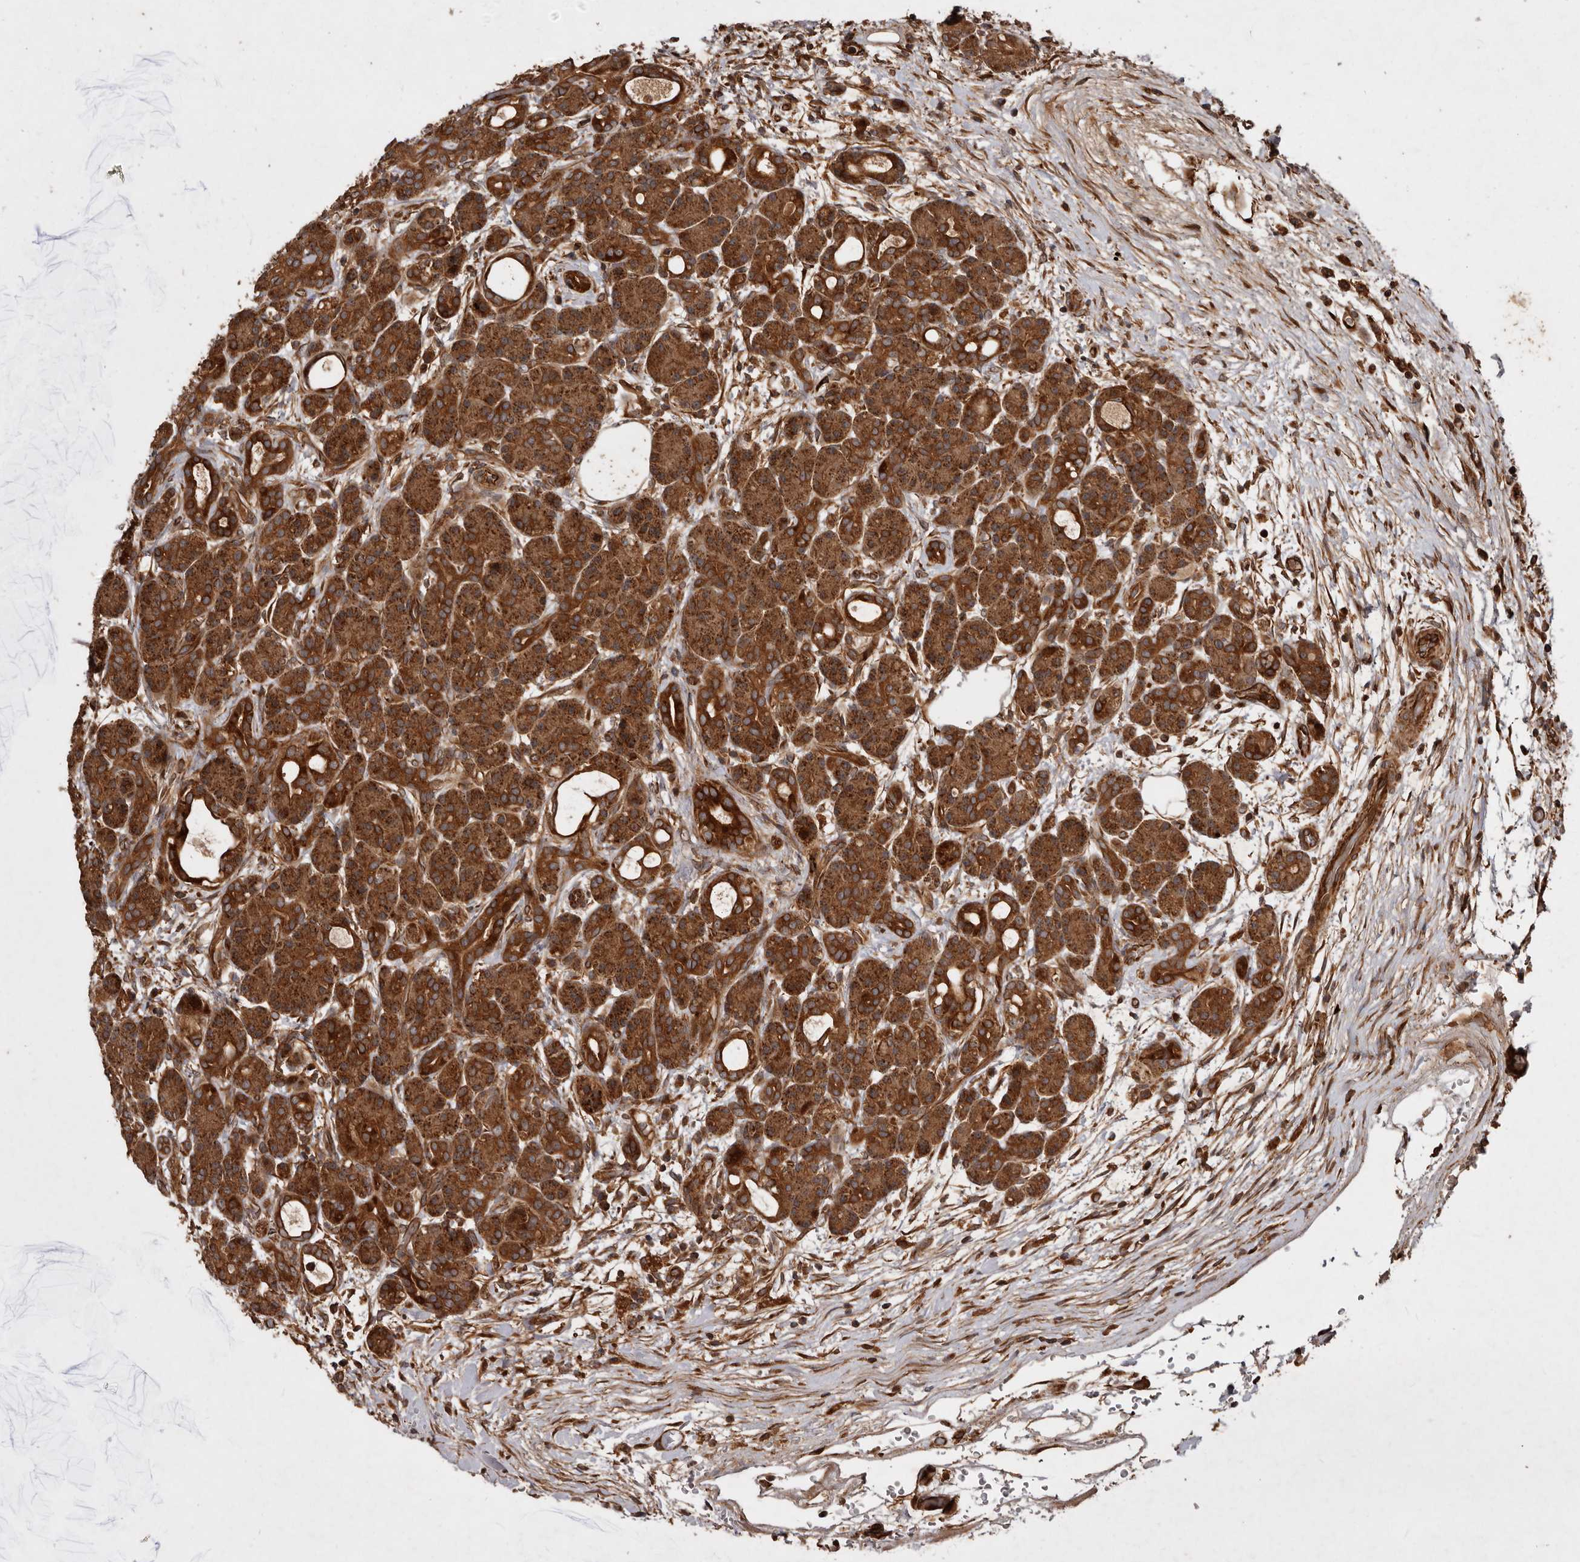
{"staining": {"intensity": "strong", "quantity": ">75%", "location": "cytoplasmic/membranous"}, "tissue": "pancreas", "cell_type": "Exocrine glandular cells", "image_type": "normal", "snomed": [{"axis": "morphology", "description": "Normal tissue, NOS"}, {"axis": "topography", "description": "Pancreas"}], "caption": "This histopathology image demonstrates normal pancreas stained with IHC to label a protein in brown. The cytoplasmic/membranous of exocrine glandular cells show strong positivity for the protein. Nuclei are counter-stained blue.", "gene": "STK36", "patient": {"sex": "male", "age": 63}}